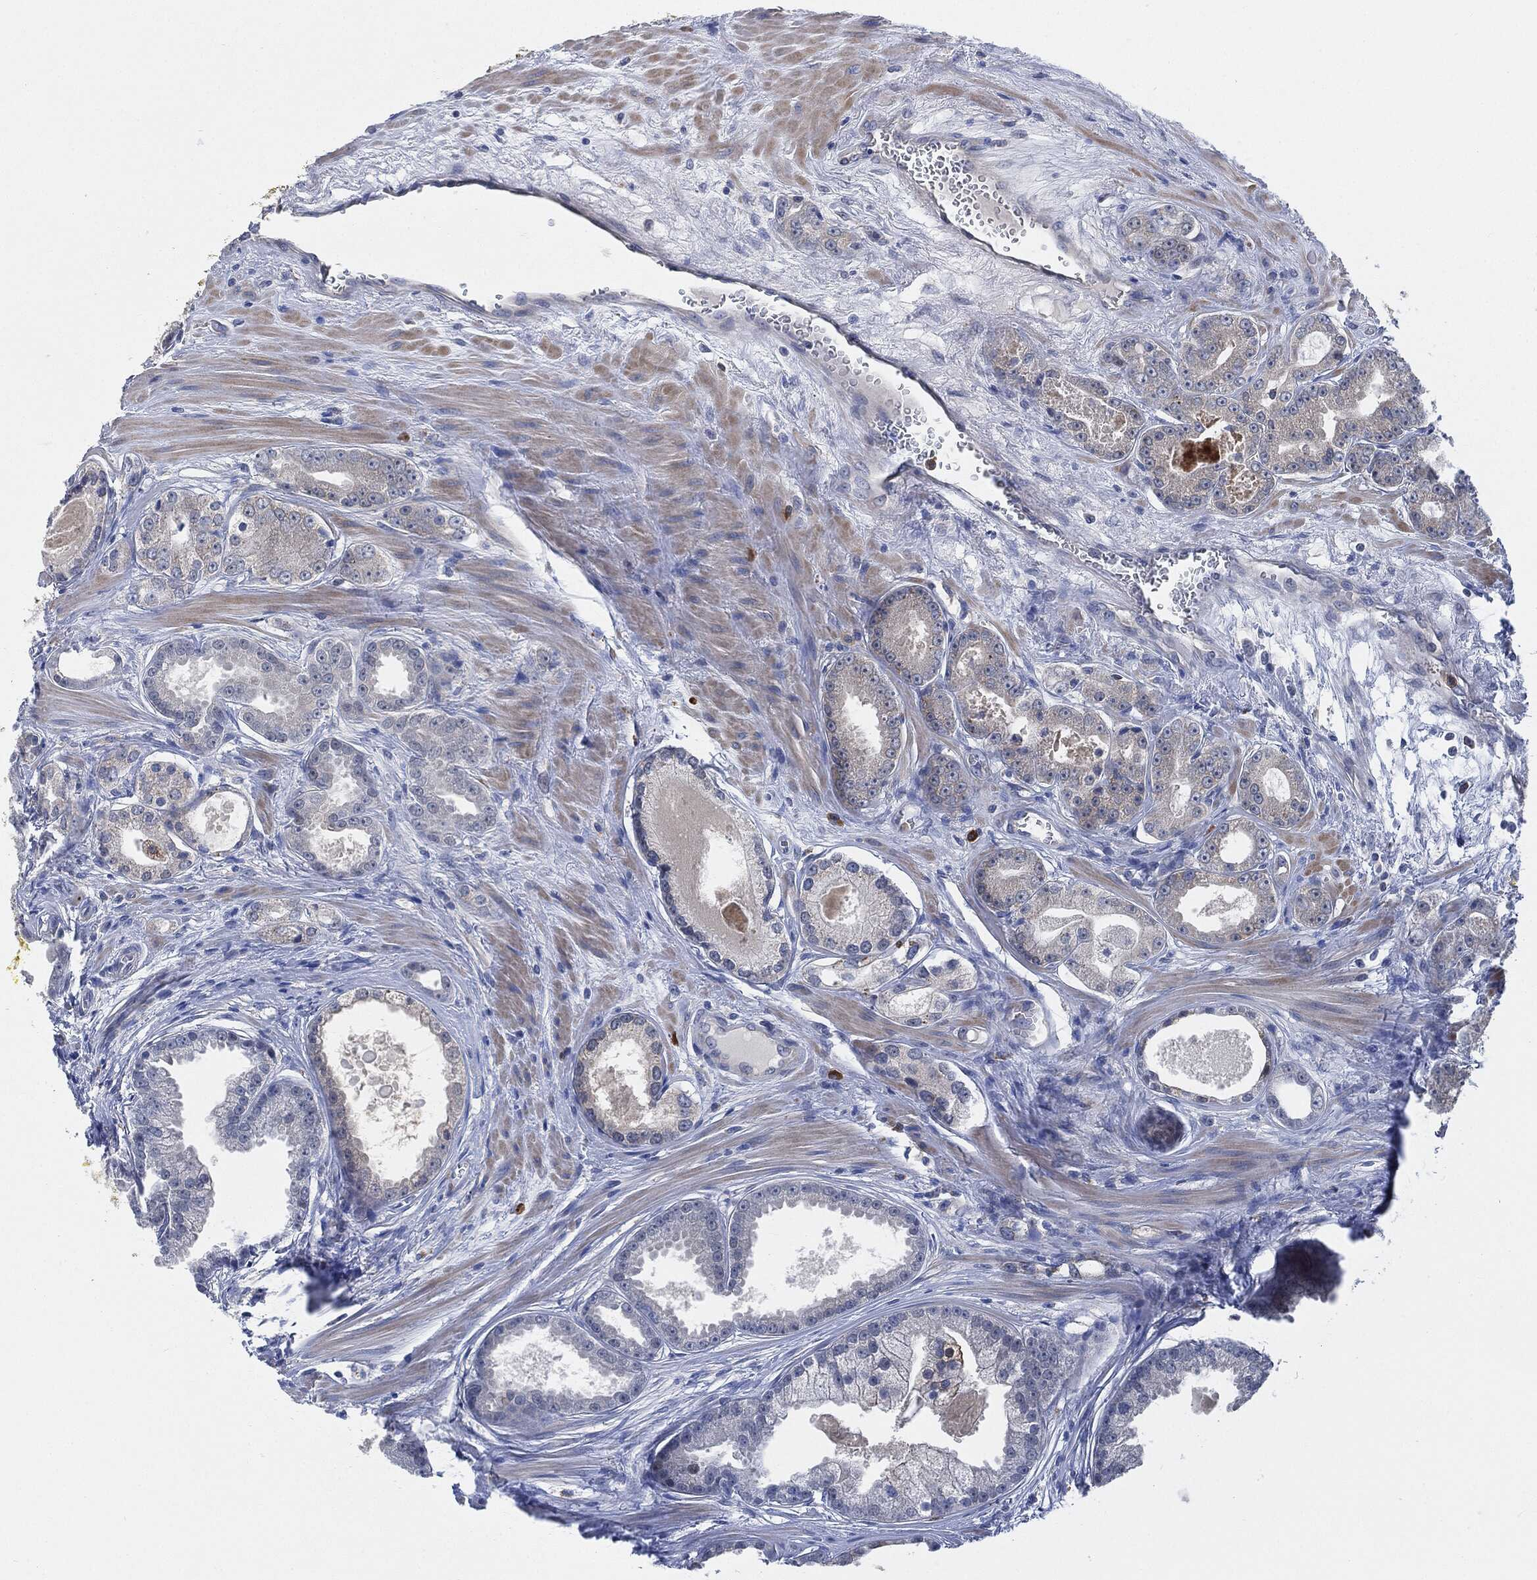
{"staining": {"intensity": "negative", "quantity": "none", "location": "none"}, "tissue": "prostate cancer", "cell_type": "Tumor cells", "image_type": "cancer", "snomed": [{"axis": "morphology", "description": "Adenocarcinoma, NOS"}, {"axis": "topography", "description": "Prostate"}], "caption": "This histopathology image is of prostate cancer stained with immunohistochemistry to label a protein in brown with the nuclei are counter-stained blue. There is no positivity in tumor cells. (Immunohistochemistry, brightfield microscopy, high magnification).", "gene": "VSIG4", "patient": {"sex": "male", "age": 61}}